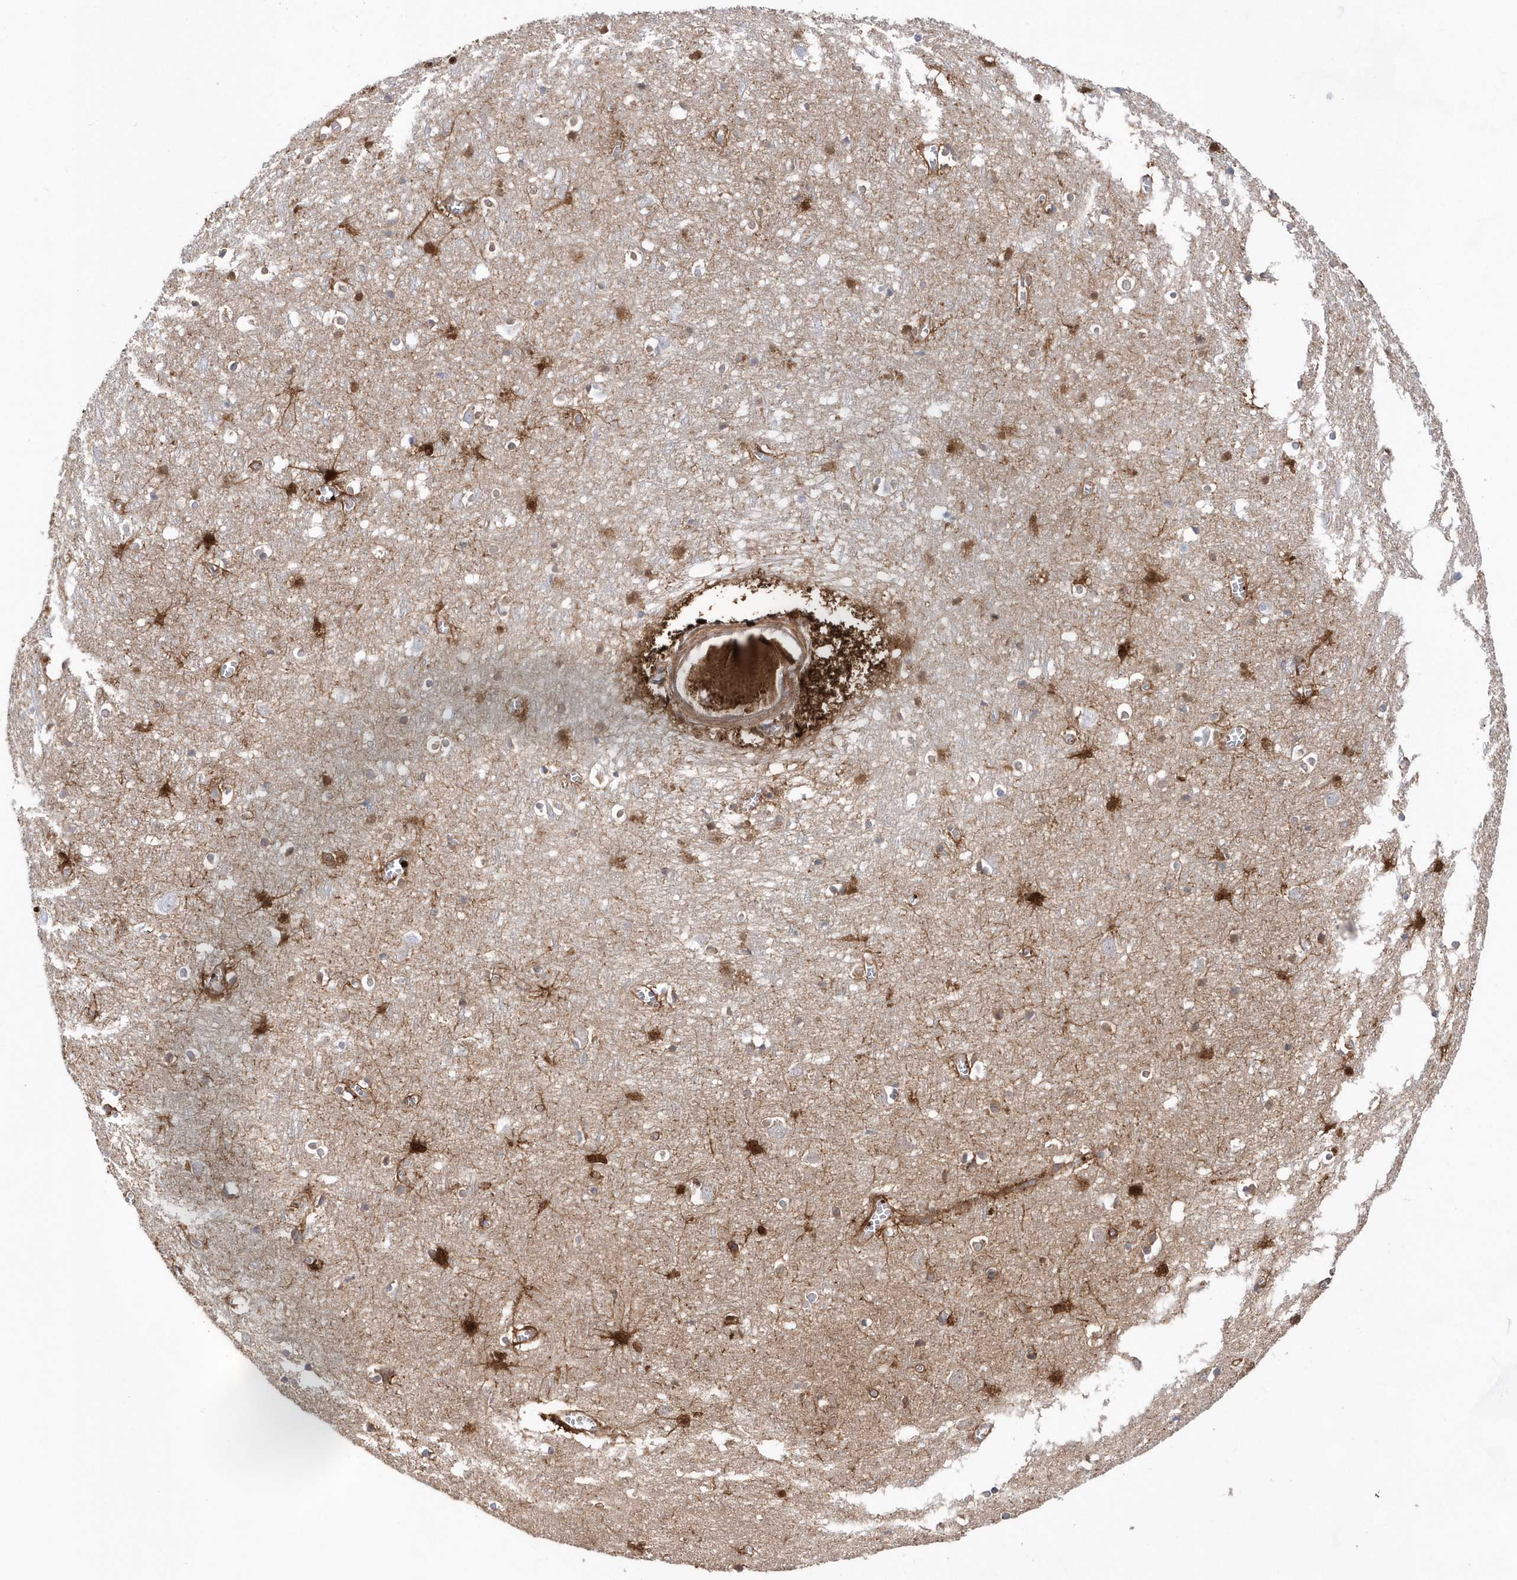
{"staining": {"intensity": "moderate", "quantity": "25%-75%", "location": "cytoplasmic/membranous"}, "tissue": "cerebral cortex", "cell_type": "Endothelial cells", "image_type": "normal", "snomed": [{"axis": "morphology", "description": "Normal tissue, NOS"}, {"axis": "topography", "description": "Cerebral cortex"}], "caption": "Immunohistochemistry (IHC) histopathology image of unremarkable human cerebral cortex stained for a protein (brown), which reveals medium levels of moderate cytoplasmic/membranous expression in approximately 25%-75% of endothelial cells.", "gene": "BDH2", "patient": {"sex": "female", "age": 64}}